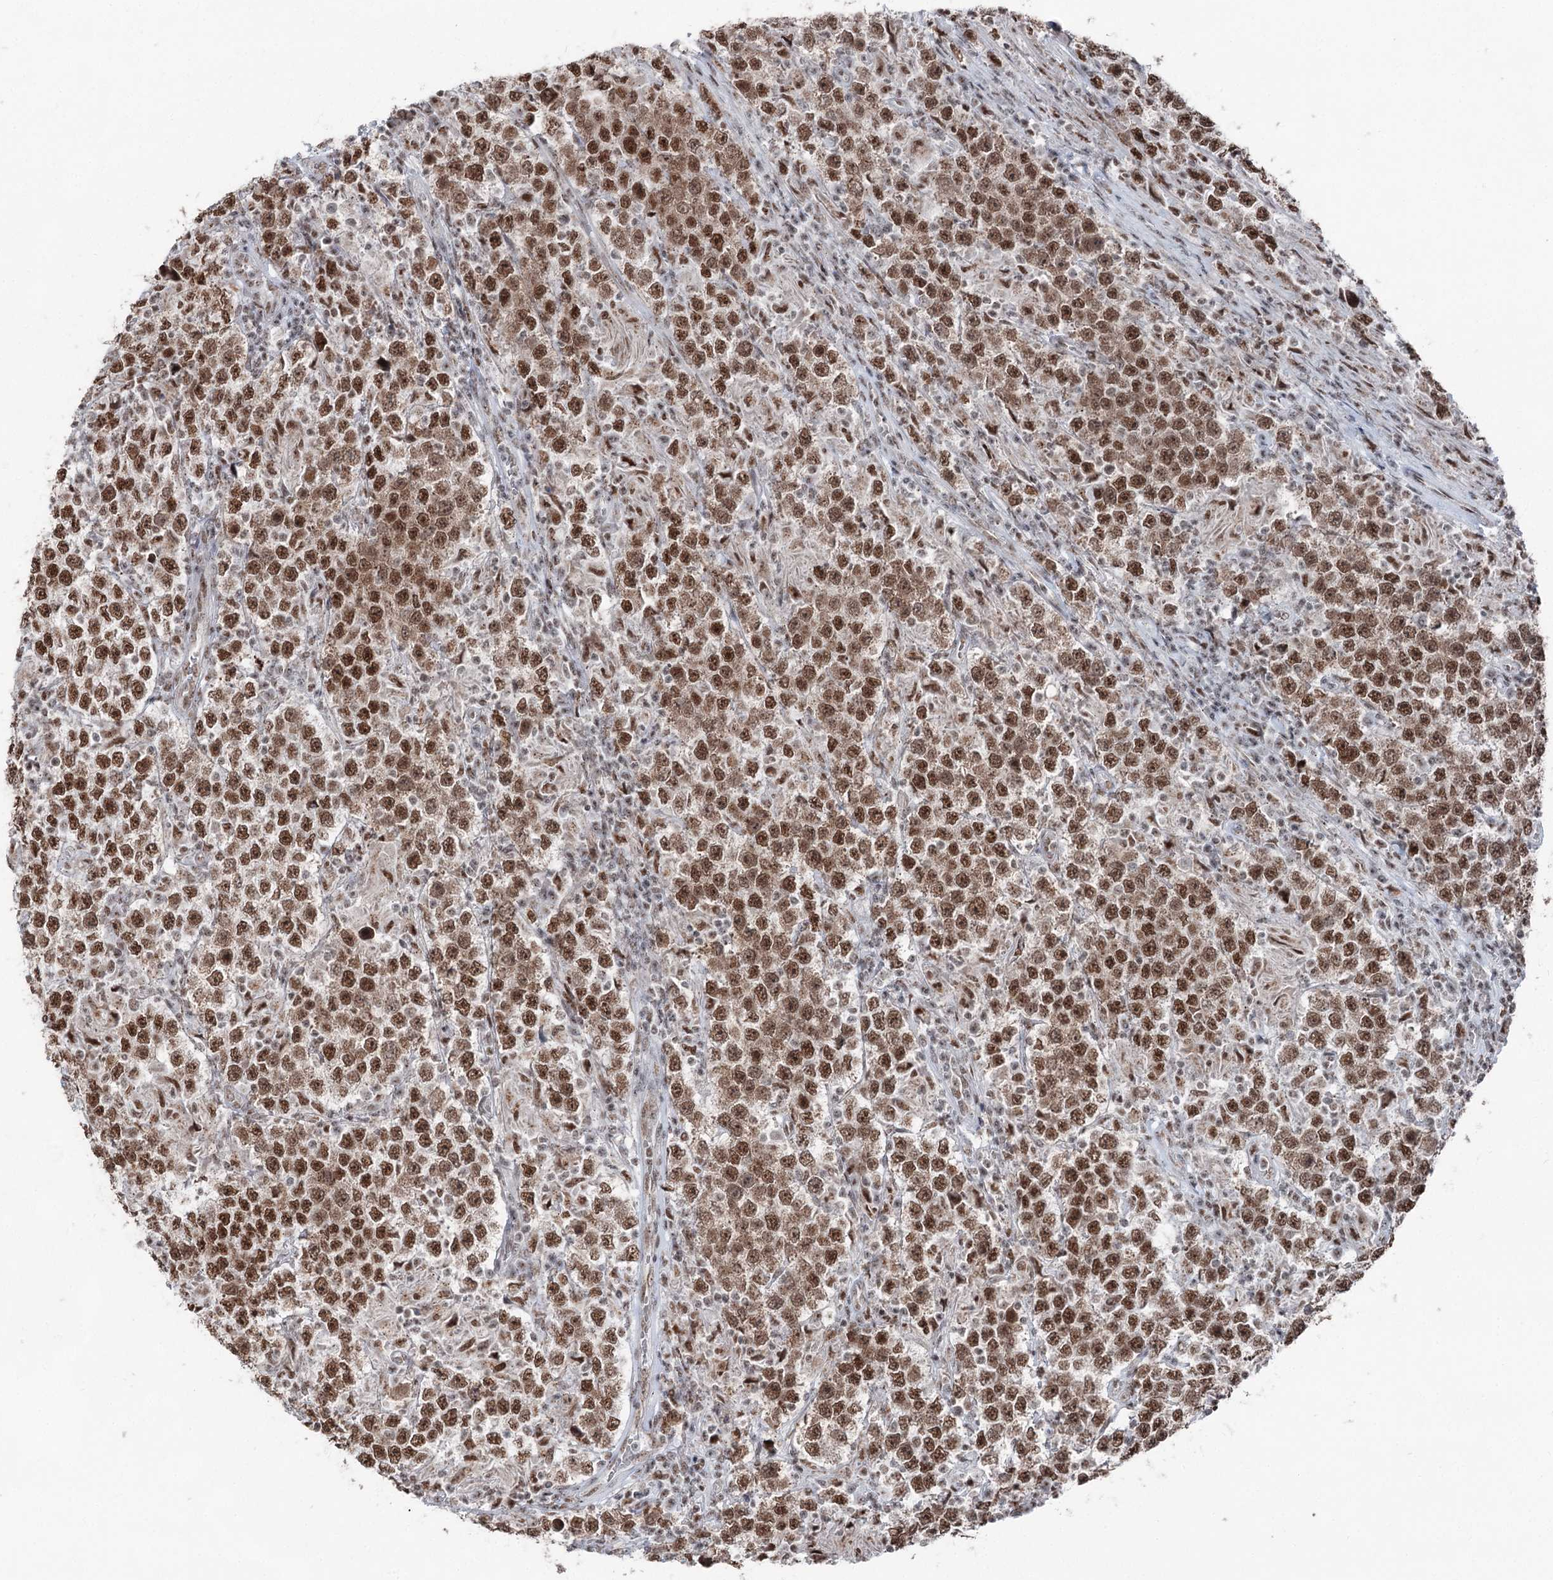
{"staining": {"intensity": "moderate", "quantity": ">75%", "location": "nuclear"}, "tissue": "testis cancer", "cell_type": "Tumor cells", "image_type": "cancer", "snomed": [{"axis": "morphology", "description": "Normal tissue, NOS"}, {"axis": "morphology", "description": "Urothelial carcinoma, High grade"}, {"axis": "morphology", "description": "Seminoma, NOS"}, {"axis": "morphology", "description": "Carcinoma, Embryonal, NOS"}, {"axis": "topography", "description": "Urinary bladder"}, {"axis": "topography", "description": "Testis"}], "caption": "There is medium levels of moderate nuclear positivity in tumor cells of high-grade urothelial carcinoma (testis), as demonstrated by immunohistochemical staining (brown color).", "gene": "ZCCHC8", "patient": {"sex": "male", "age": 41}}